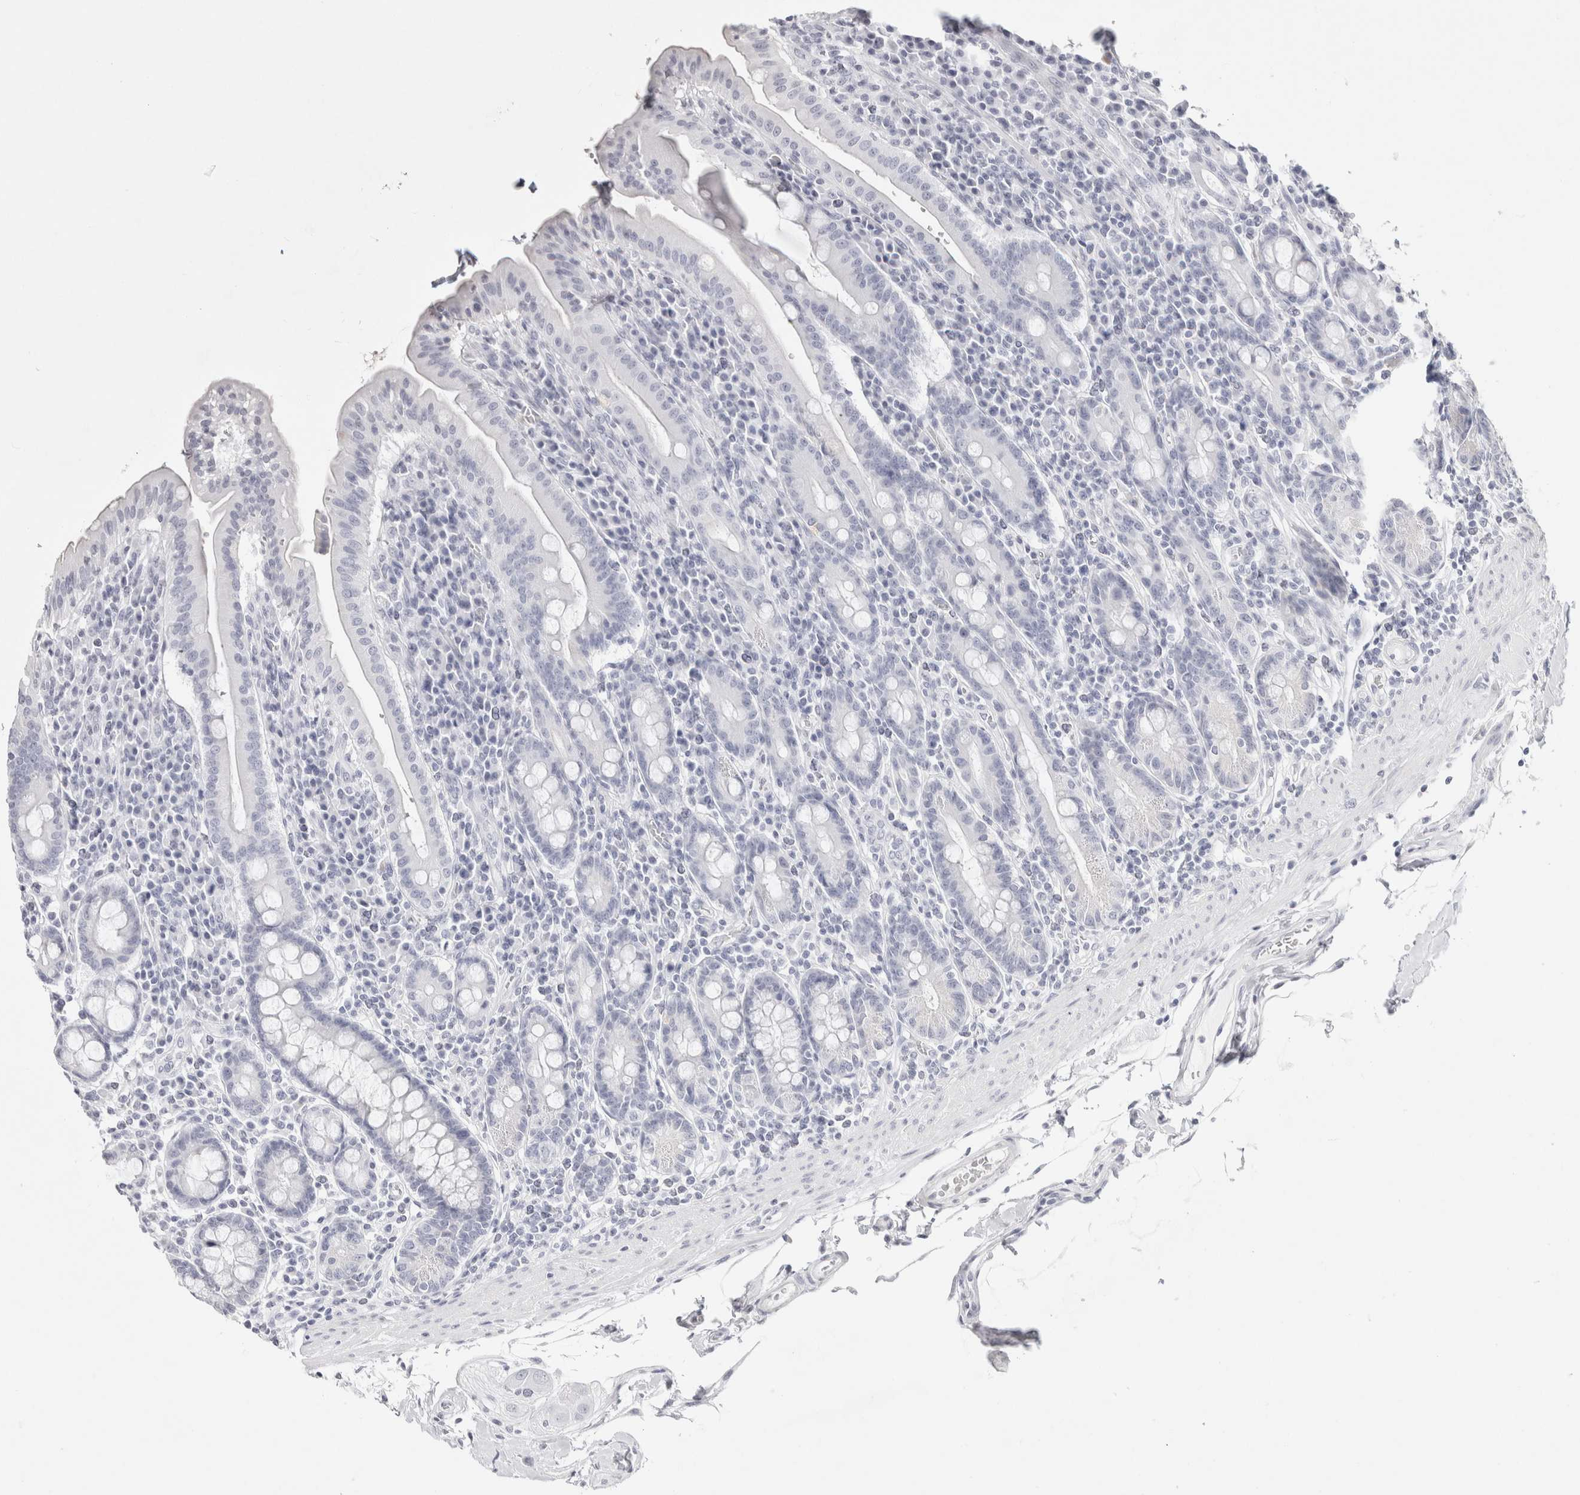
{"staining": {"intensity": "negative", "quantity": "none", "location": "none"}, "tissue": "duodenum", "cell_type": "Glandular cells", "image_type": "normal", "snomed": [{"axis": "morphology", "description": "Normal tissue, NOS"}, {"axis": "morphology", "description": "Adenocarcinoma, NOS"}, {"axis": "topography", "description": "Pancreas"}, {"axis": "topography", "description": "Duodenum"}], "caption": "Duodenum was stained to show a protein in brown. There is no significant positivity in glandular cells. (Brightfield microscopy of DAB immunohistochemistry (IHC) at high magnification).", "gene": "GARIN1A", "patient": {"sex": "male", "age": 50}}